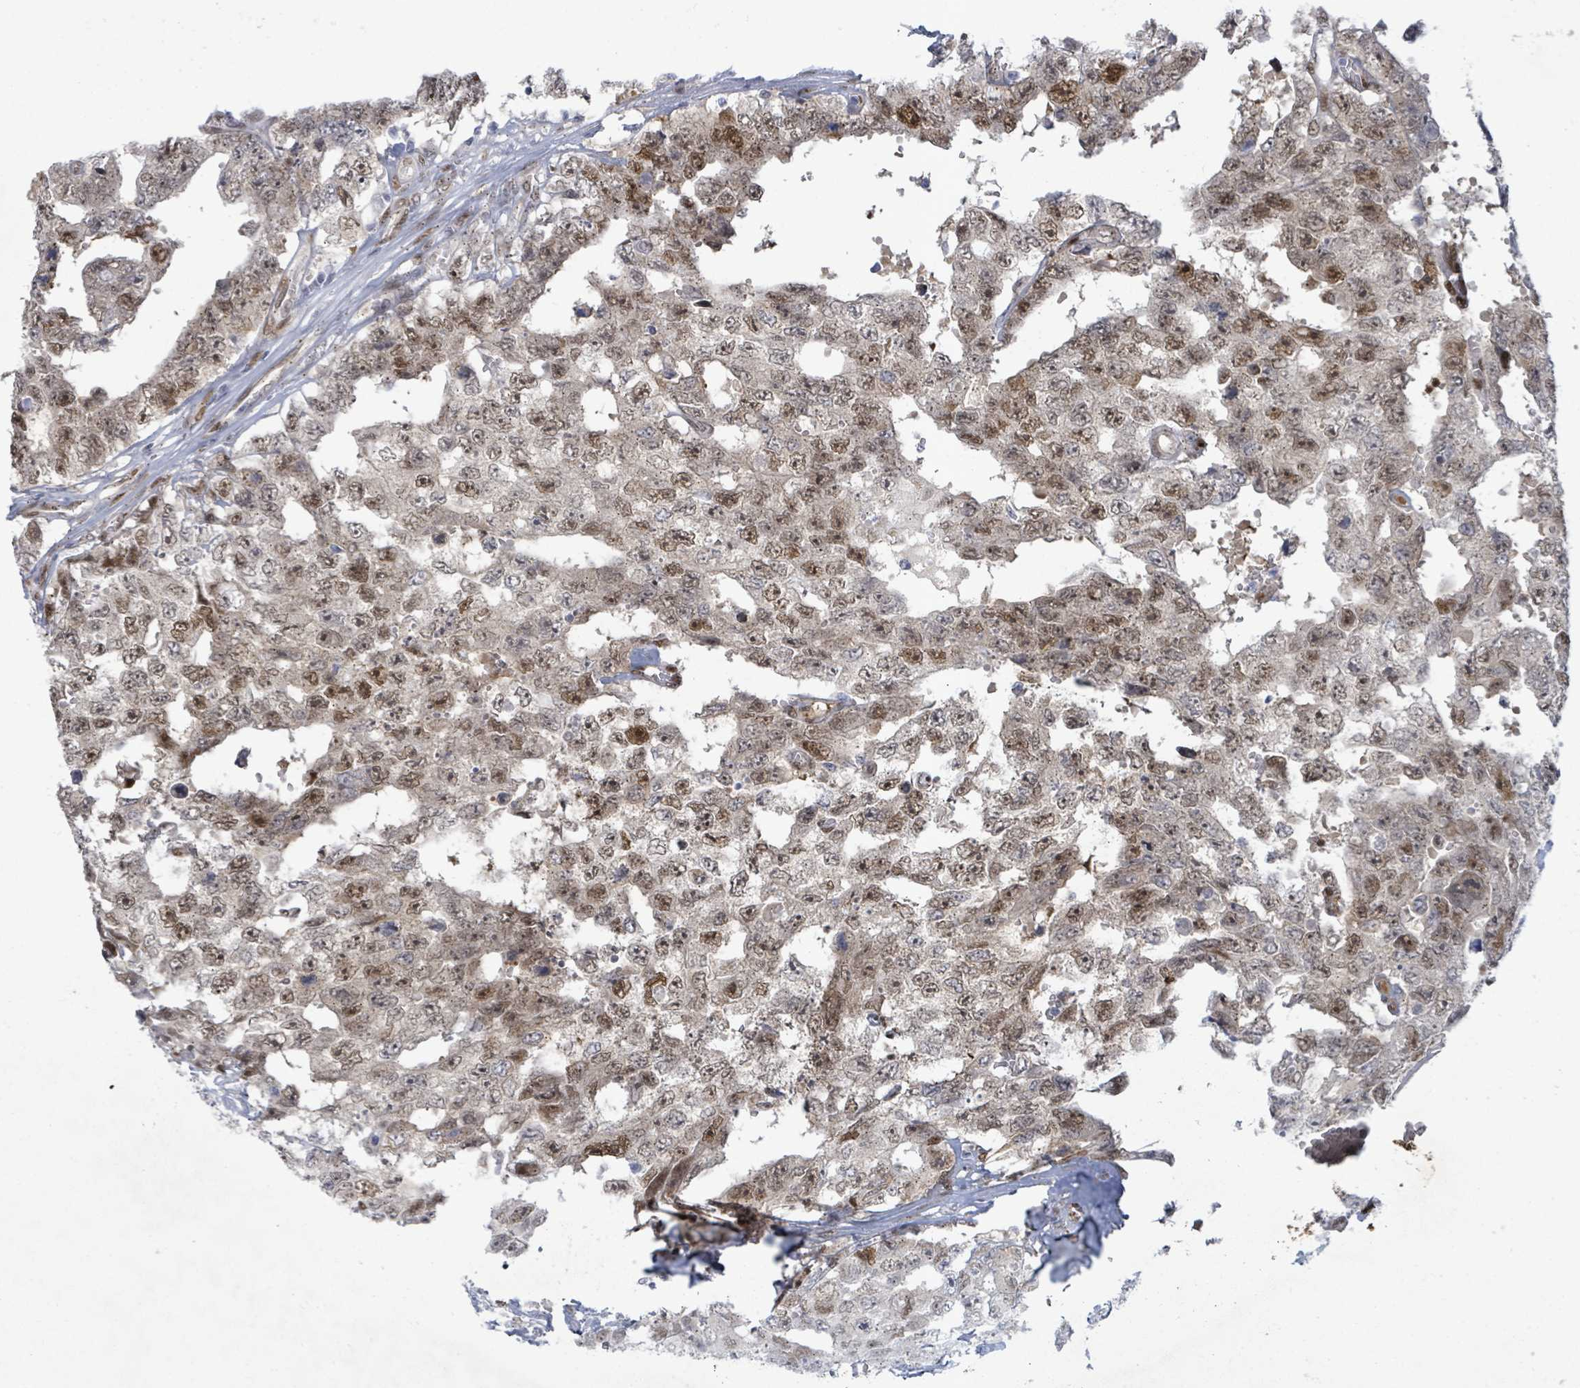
{"staining": {"intensity": "moderate", "quantity": "25%-75%", "location": "nuclear"}, "tissue": "testis cancer", "cell_type": "Tumor cells", "image_type": "cancer", "snomed": [{"axis": "morphology", "description": "Normal tissue, NOS"}, {"axis": "morphology", "description": "Carcinoma, Embryonal, NOS"}, {"axis": "topography", "description": "Testis"}, {"axis": "topography", "description": "Epididymis"}], "caption": "Protein staining of embryonal carcinoma (testis) tissue reveals moderate nuclear expression in about 25%-75% of tumor cells. (DAB (3,3'-diaminobenzidine) IHC with brightfield microscopy, high magnification).", "gene": "TUSC1", "patient": {"sex": "male", "age": 25}}